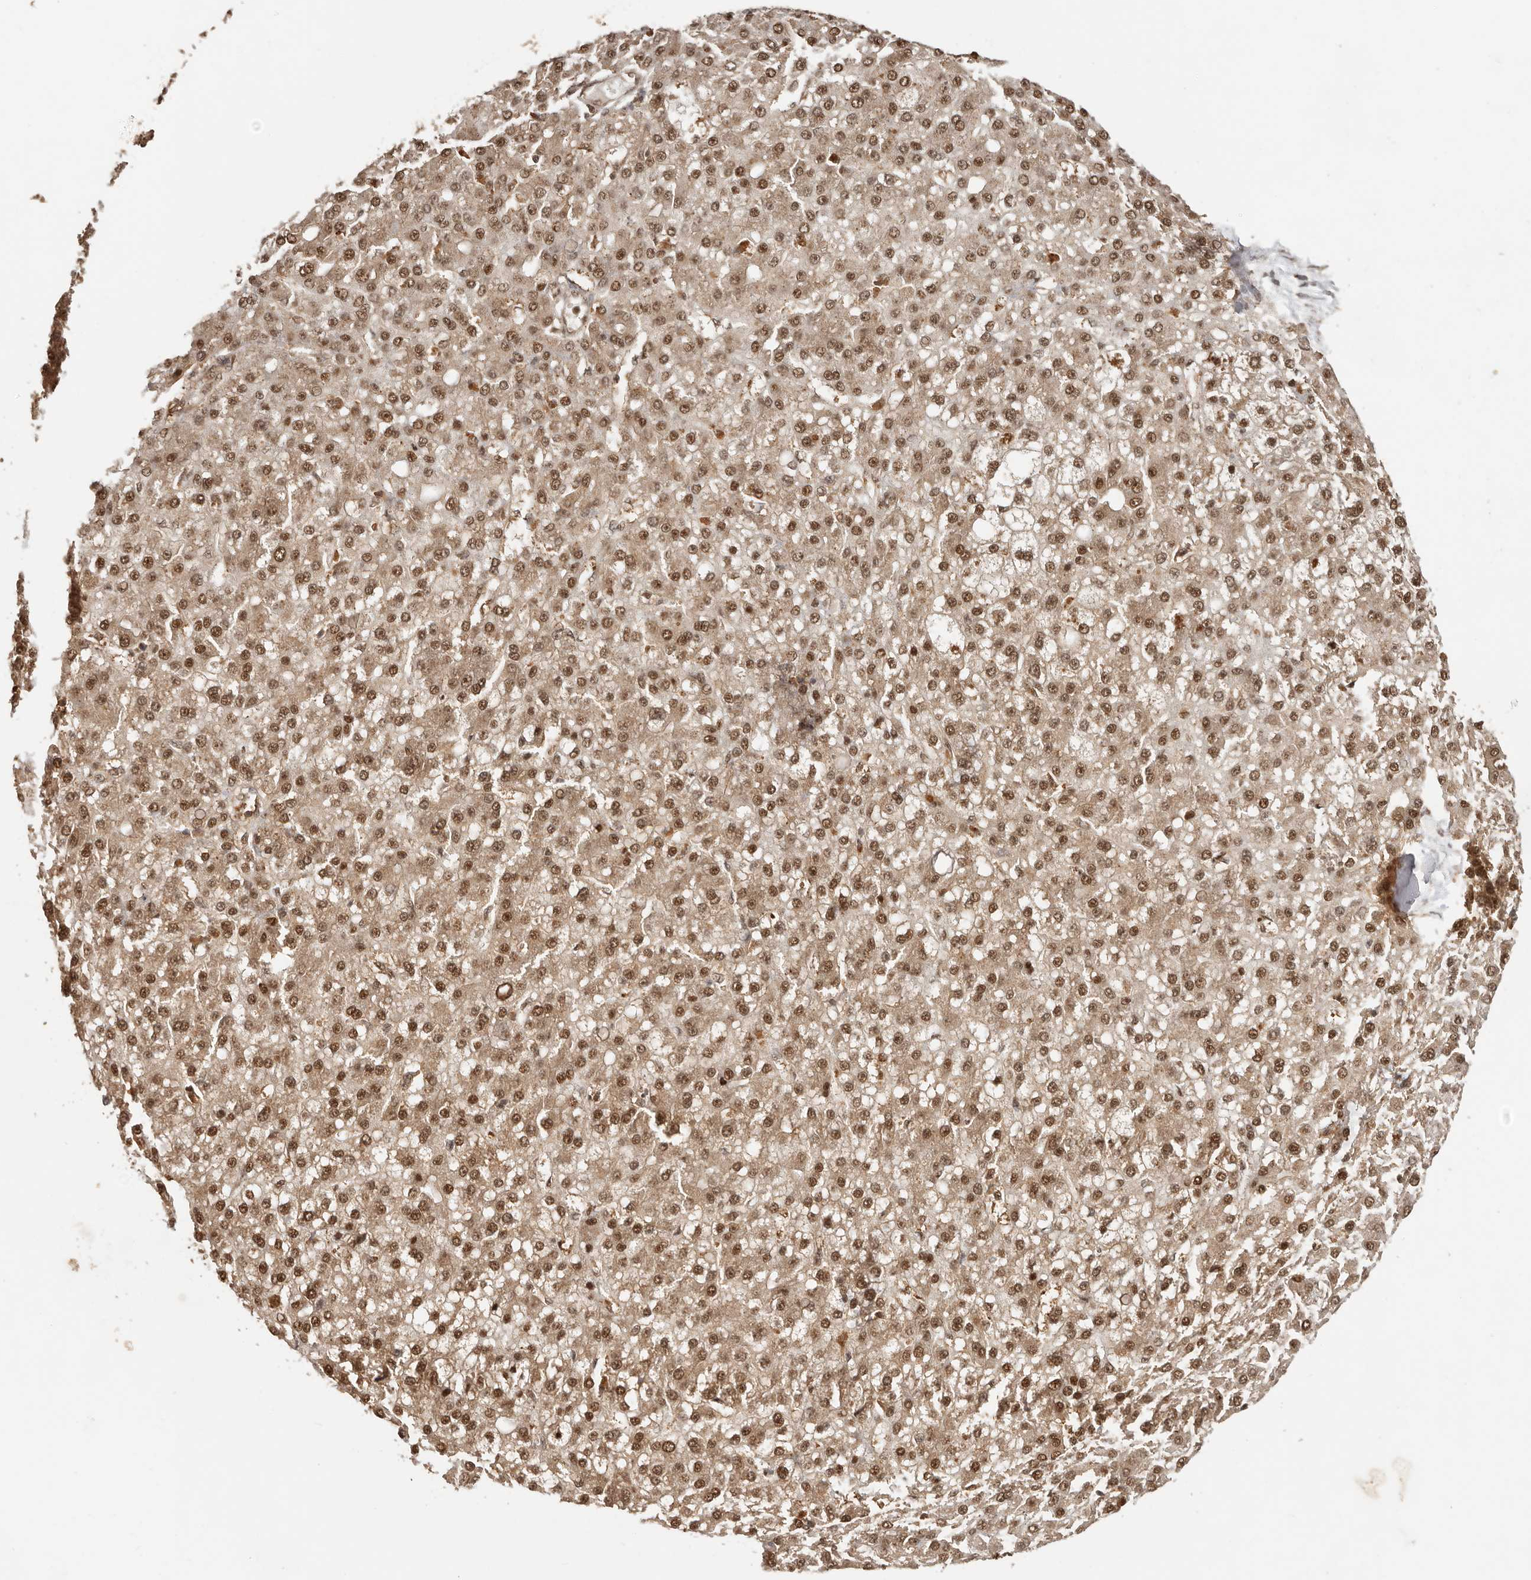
{"staining": {"intensity": "strong", "quantity": "25%-75%", "location": "cytoplasmic/membranous,nuclear"}, "tissue": "liver cancer", "cell_type": "Tumor cells", "image_type": "cancer", "snomed": [{"axis": "morphology", "description": "Carcinoma, Hepatocellular, NOS"}, {"axis": "topography", "description": "Liver"}], "caption": "Protein staining demonstrates strong cytoplasmic/membranous and nuclear expression in about 25%-75% of tumor cells in hepatocellular carcinoma (liver).", "gene": "PSMA5", "patient": {"sex": "male", "age": 67}}